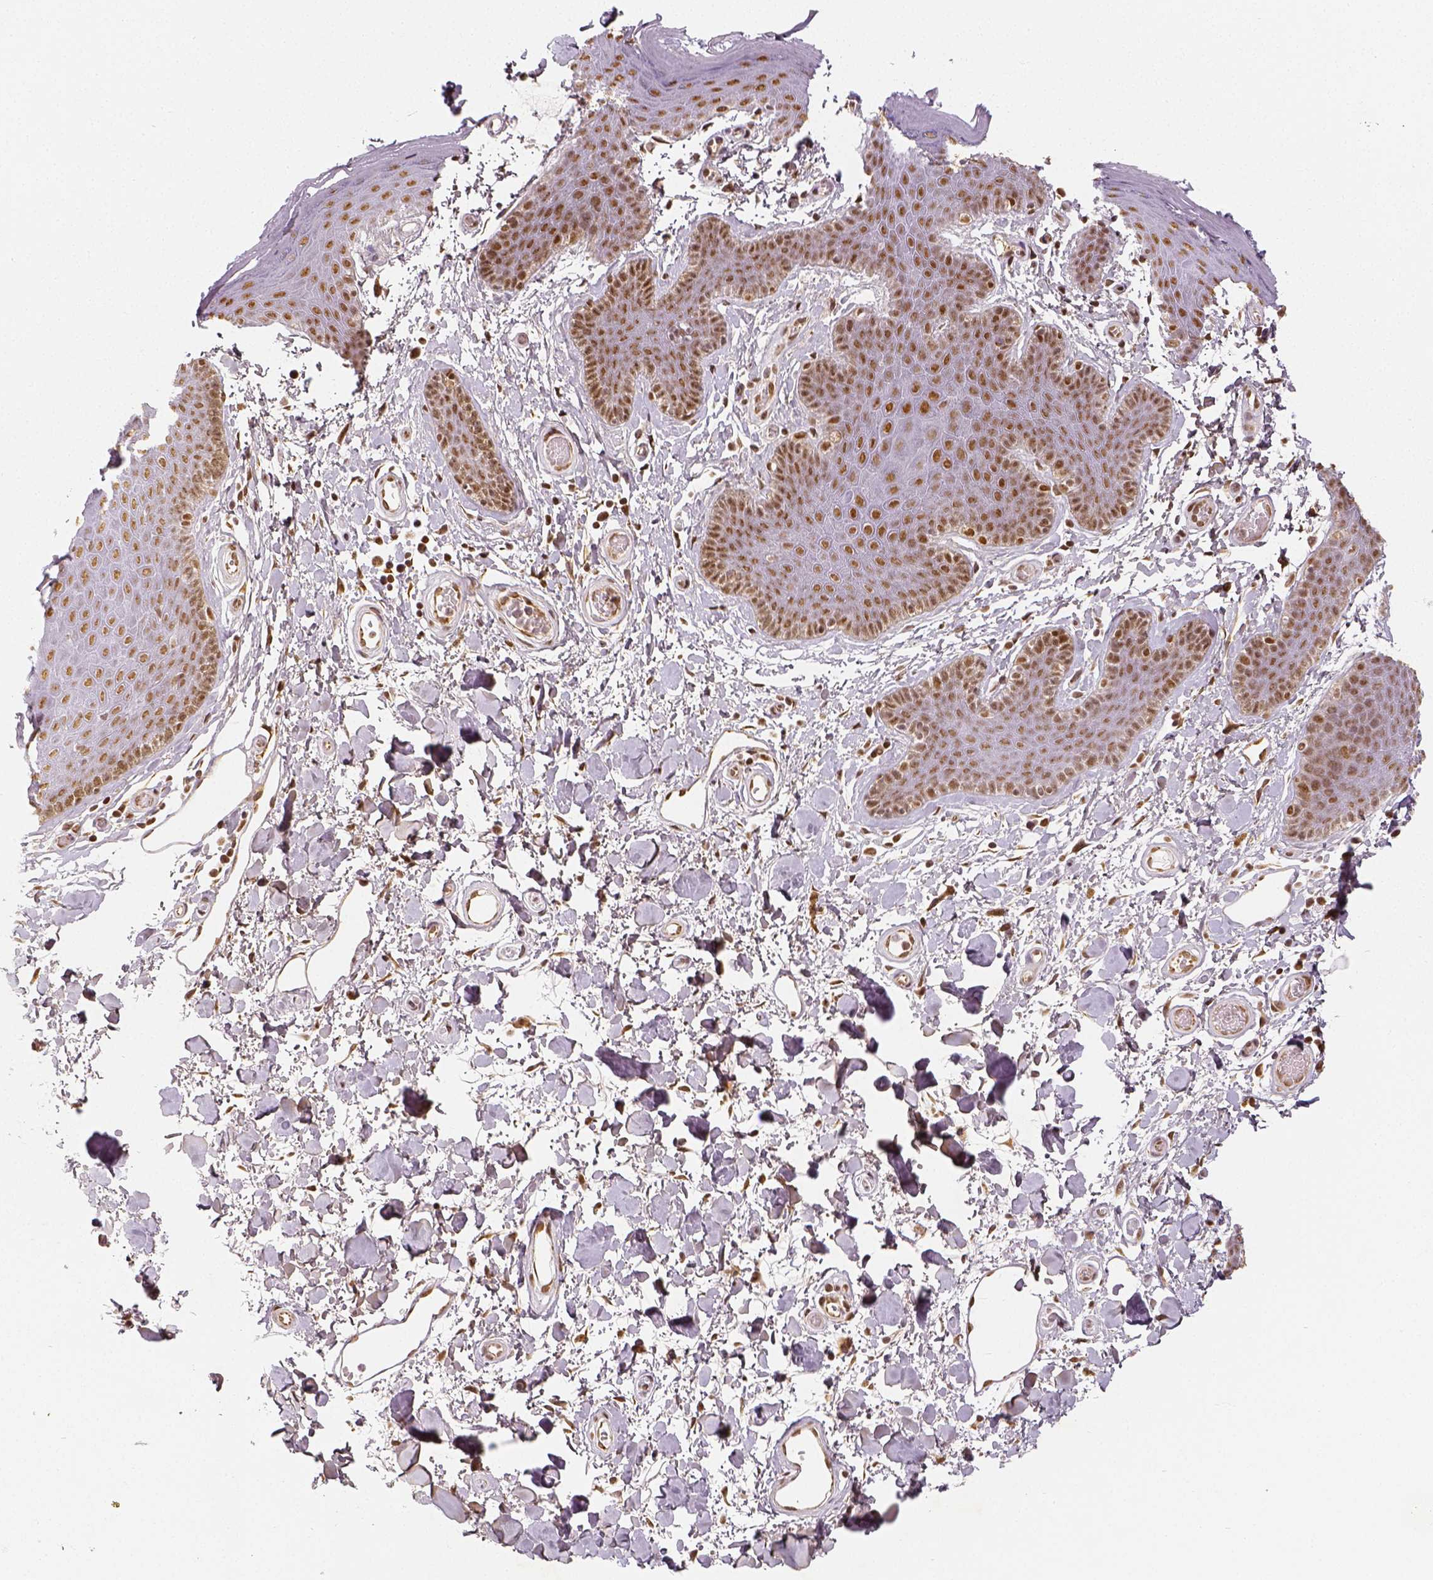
{"staining": {"intensity": "moderate", "quantity": ">75%", "location": "nuclear"}, "tissue": "skin", "cell_type": "Epidermal cells", "image_type": "normal", "snomed": [{"axis": "morphology", "description": "Normal tissue, NOS"}, {"axis": "topography", "description": "Anal"}], "caption": "A brown stain highlights moderate nuclear positivity of a protein in epidermal cells of unremarkable human skin. Nuclei are stained in blue.", "gene": "KDM5B", "patient": {"sex": "male", "age": 53}}